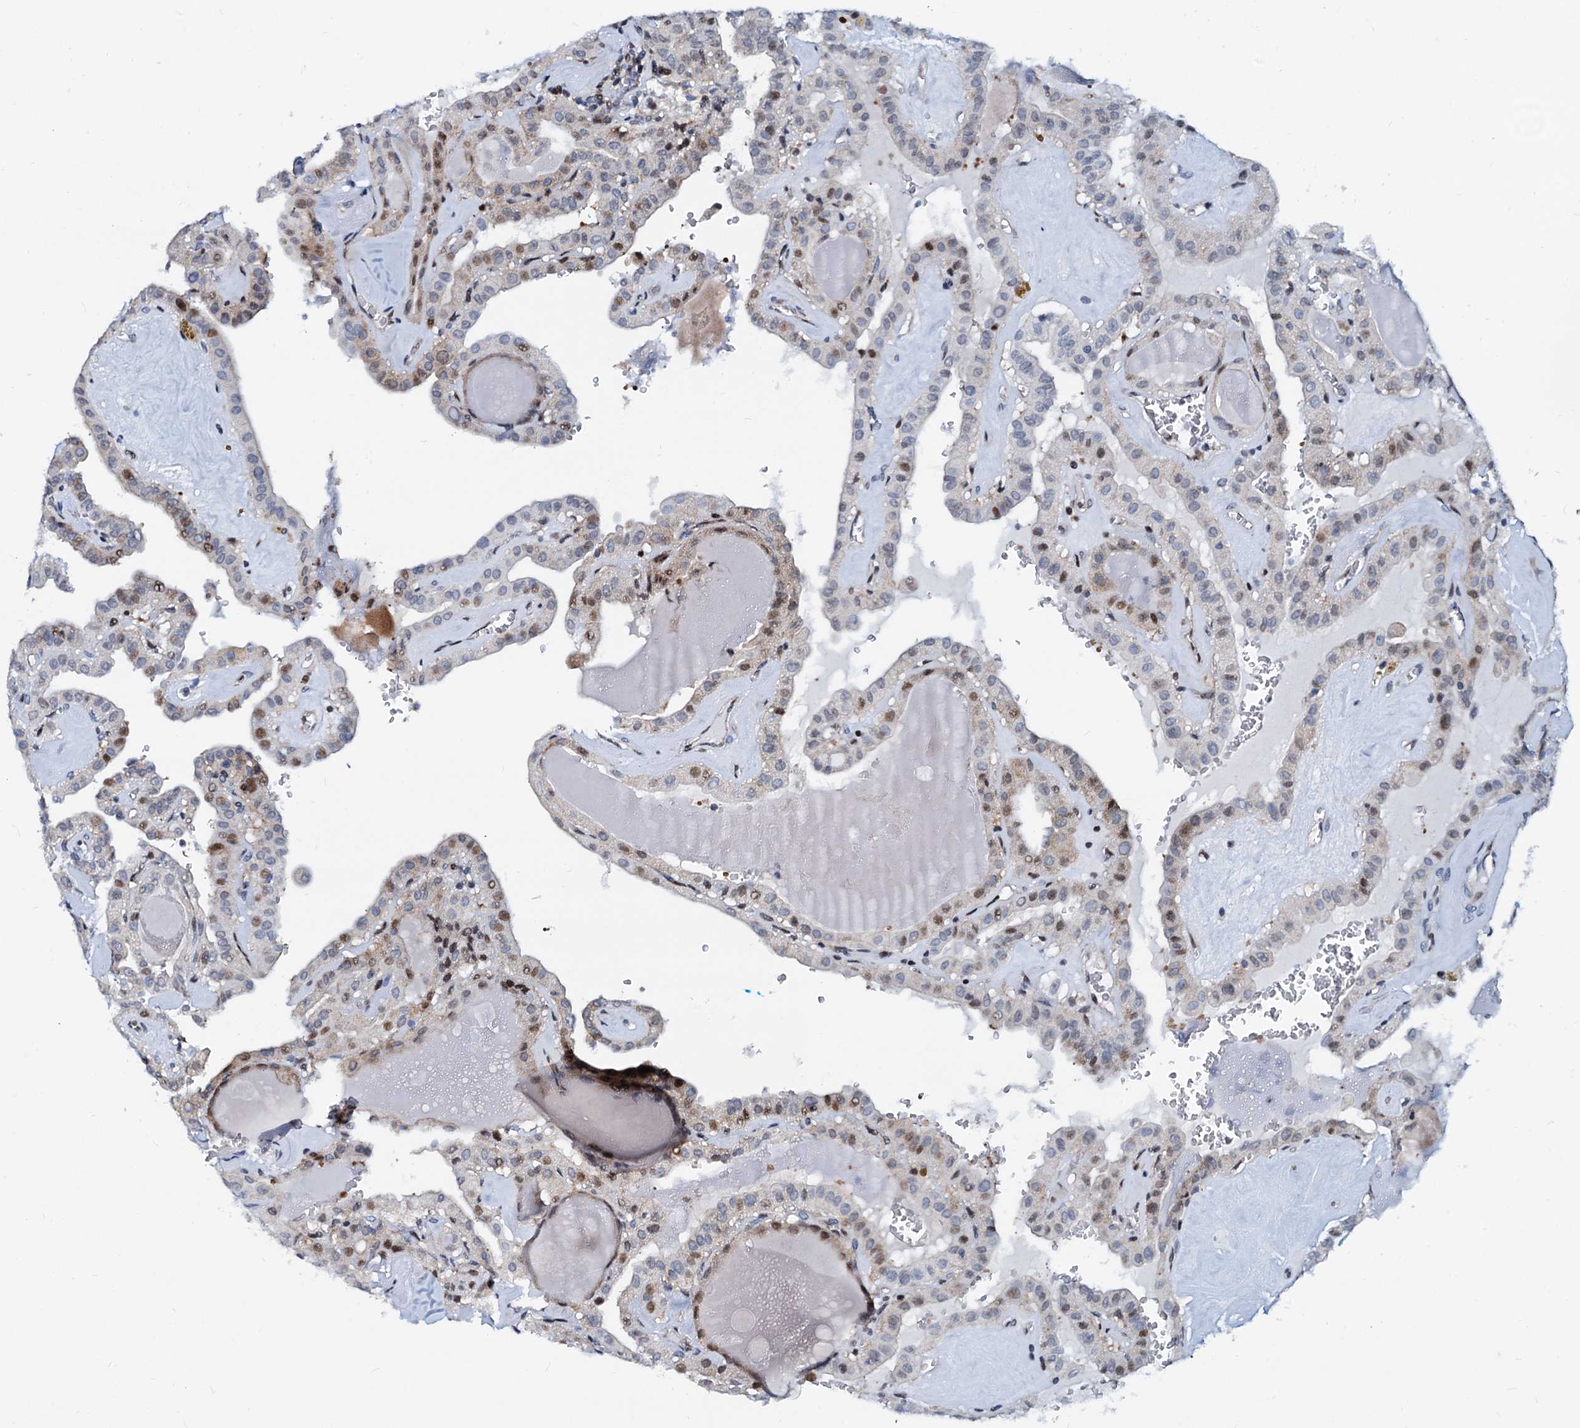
{"staining": {"intensity": "moderate", "quantity": "25%-75%", "location": "nuclear"}, "tissue": "thyroid cancer", "cell_type": "Tumor cells", "image_type": "cancer", "snomed": [{"axis": "morphology", "description": "Papillary adenocarcinoma, NOS"}, {"axis": "topography", "description": "Thyroid gland"}], "caption": "This micrograph demonstrates immunohistochemistry staining of human papillary adenocarcinoma (thyroid), with medium moderate nuclear expression in approximately 25%-75% of tumor cells.", "gene": "PTGES3", "patient": {"sex": "male", "age": 52}}